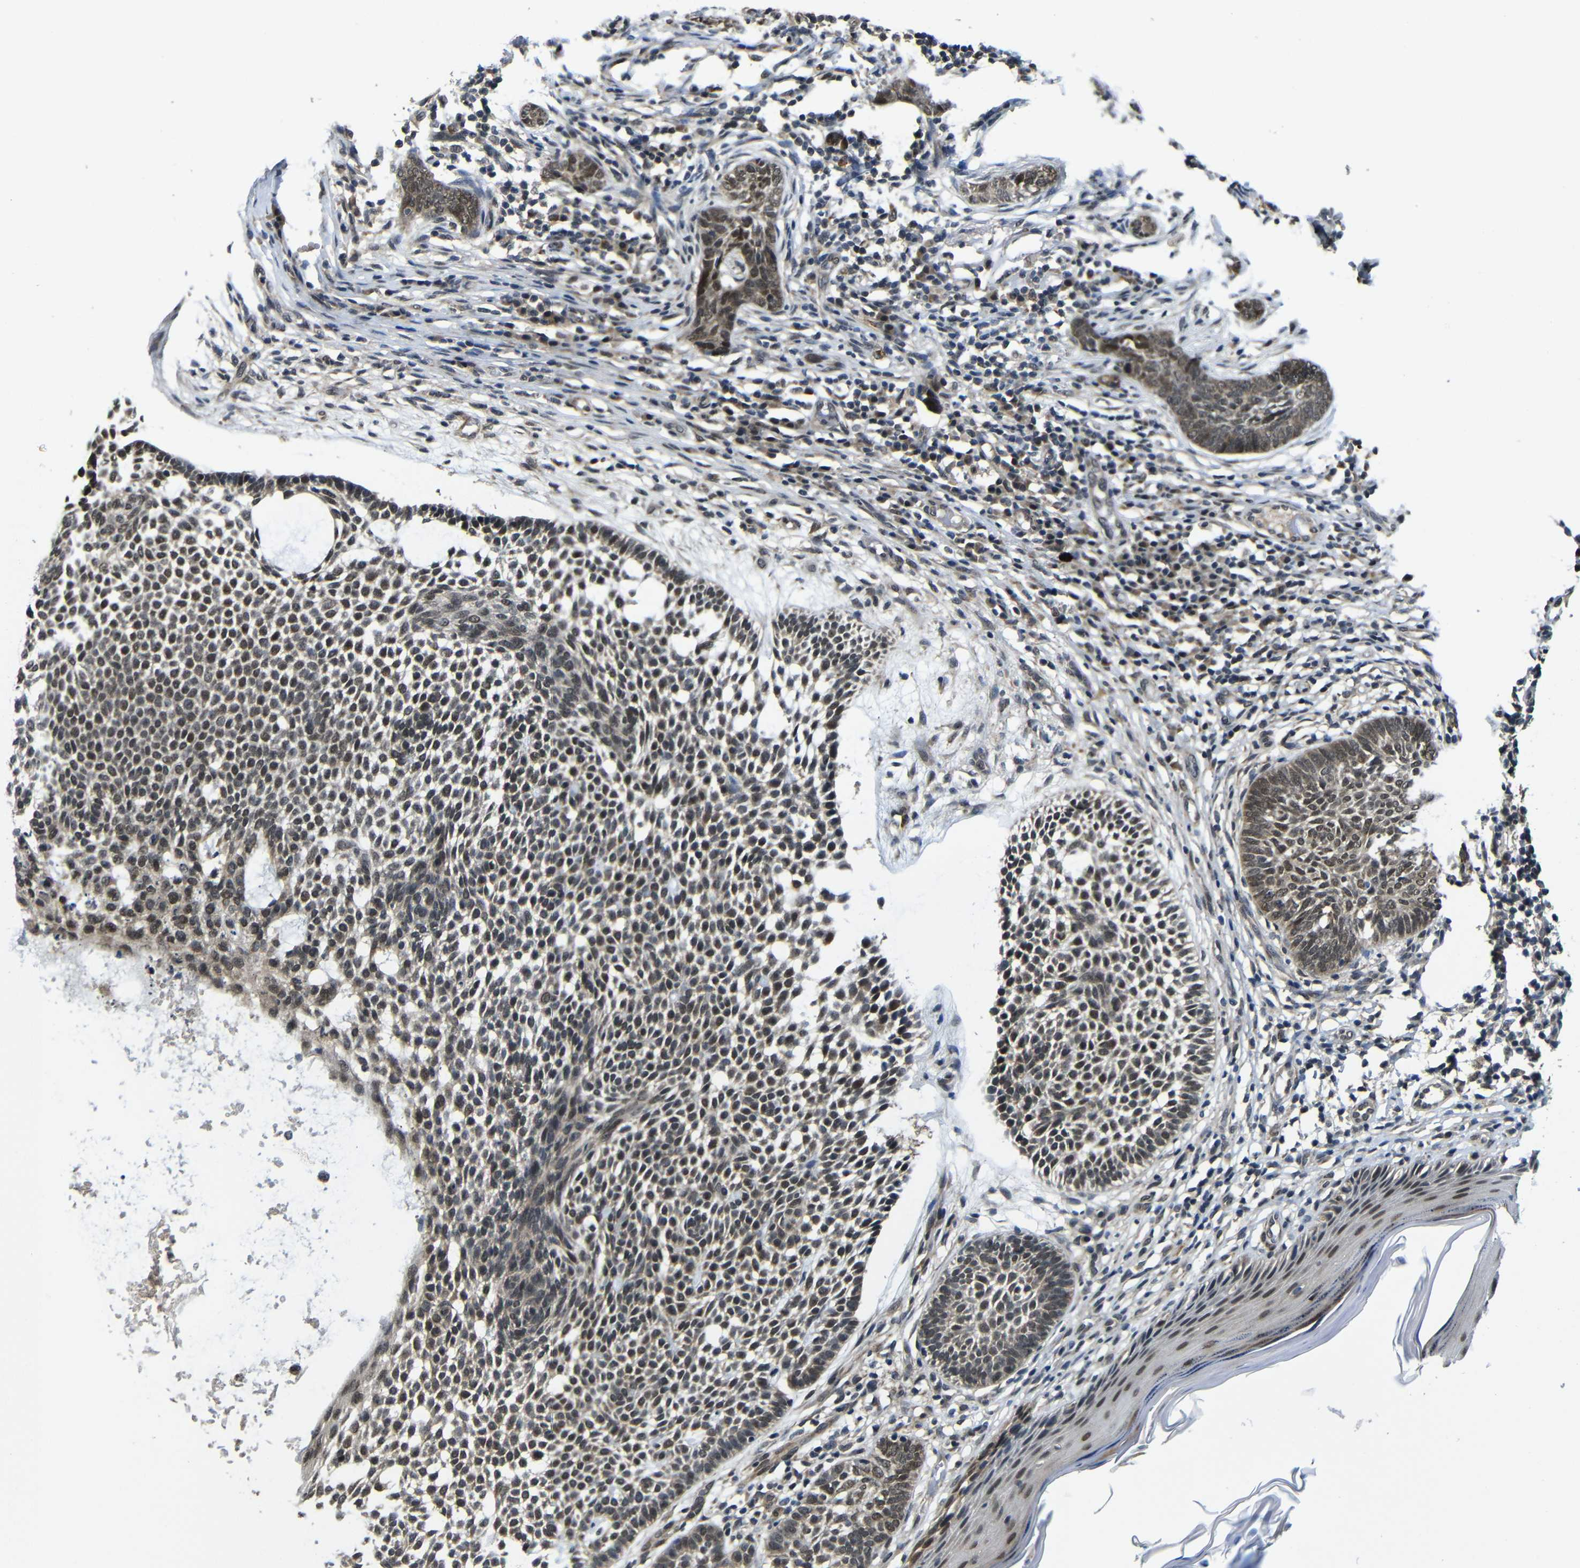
{"staining": {"intensity": "weak", "quantity": ">75%", "location": "cytoplasmic/membranous,nuclear"}, "tissue": "skin cancer", "cell_type": "Tumor cells", "image_type": "cancer", "snomed": [{"axis": "morphology", "description": "Basal cell carcinoma"}, {"axis": "topography", "description": "Skin"}], "caption": "High-magnification brightfield microscopy of basal cell carcinoma (skin) stained with DAB (brown) and counterstained with hematoxylin (blue). tumor cells exhibit weak cytoplasmic/membranous and nuclear expression is appreciated in approximately>75% of cells. The staining is performed using DAB brown chromogen to label protein expression. The nuclei are counter-stained blue using hematoxylin.", "gene": "FAM172A", "patient": {"sex": "male", "age": 87}}